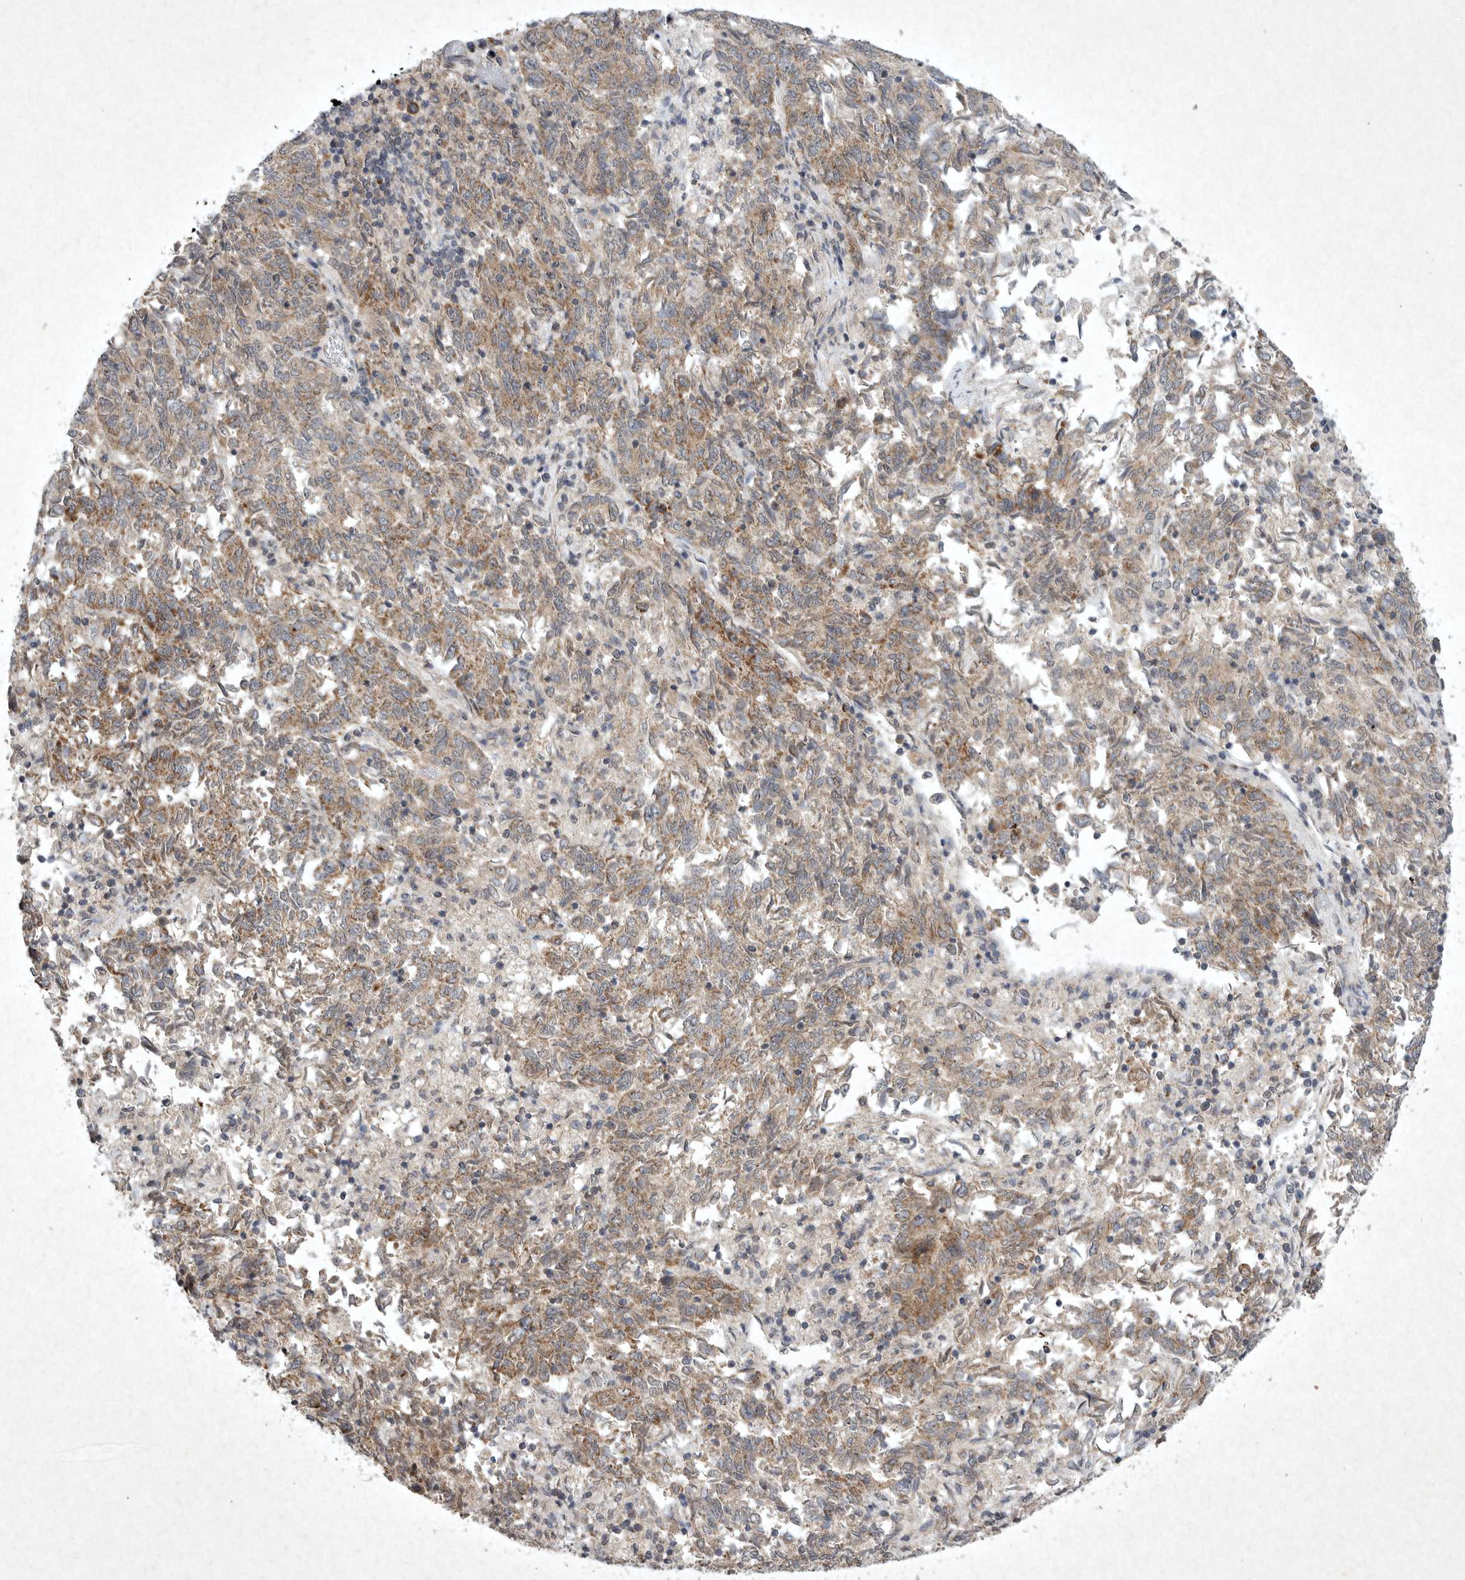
{"staining": {"intensity": "moderate", "quantity": ">75%", "location": "cytoplasmic/membranous"}, "tissue": "endometrial cancer", "cell_type": "Tumor cells", "image_type": "cancer", "snomed": [{"axis": "morphology", "description": "Adenocarcinoma, NOS"}, {"axis": "topography", "description": "Endometrium"}], "caption": "Human adenocarcinoma (endometrial) stained for a protein (brown) shows moderate cytoplasmic/membranous positive staining in about >75% of tumor cells.", "gene": "DDR1", "patient": {"sex": "female", "age": 80}}